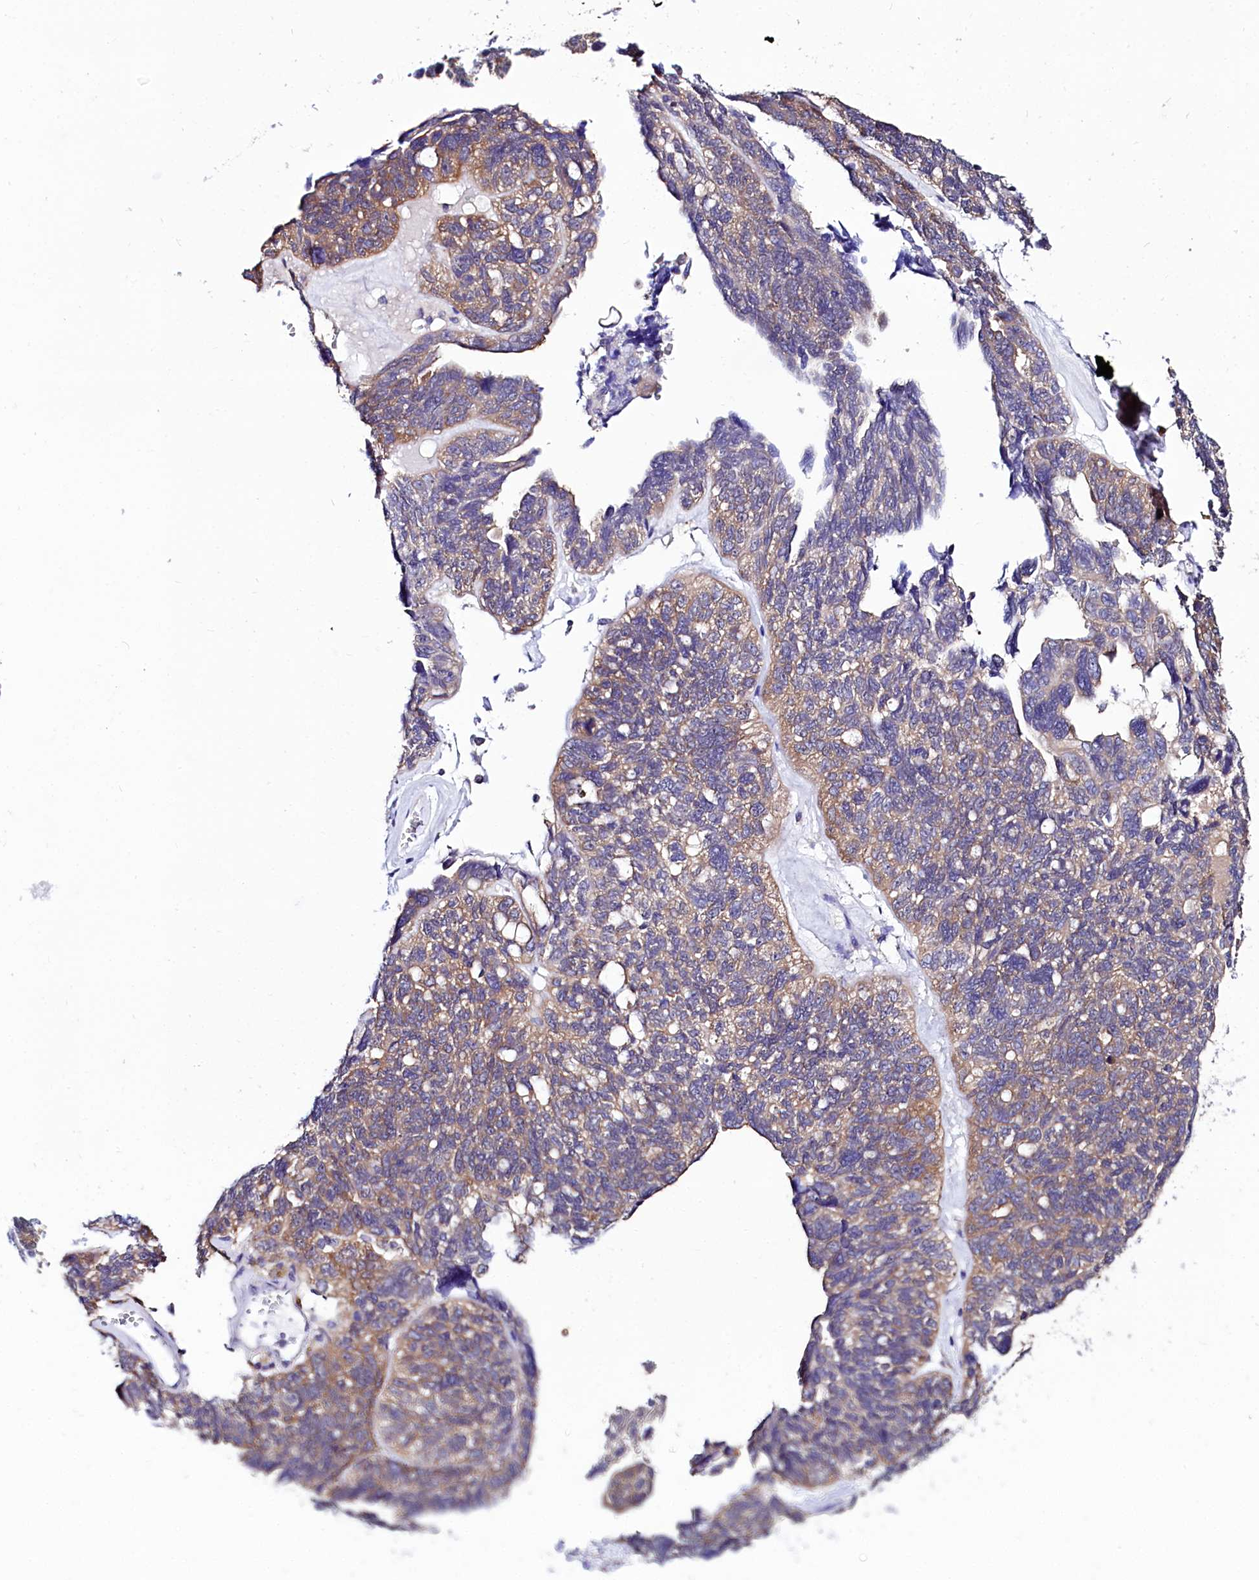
{"staining": {"intensity": "weak", "quantity": "25%-75%", "location": "cytoplasmic/membranous"}, "tissue": "ovarian cancer", "cell_type": "Tumor cells", "image_type": "cancer", "snomed": [{"axis": "morphology", "description": "Cystadenocarcinoma, serous, NOS"}, {"axis": "topography", "description": "Ovary"}], "caption": "Protein expression analysis of ovarian cancer (serous cystadenocarcinoma) reveals weak cytoplasmic/membranous staining in approximately 25%-75% of tumor cells.", "gene": "ABHD5", "patient": {"sex": "female", "age": 79}}